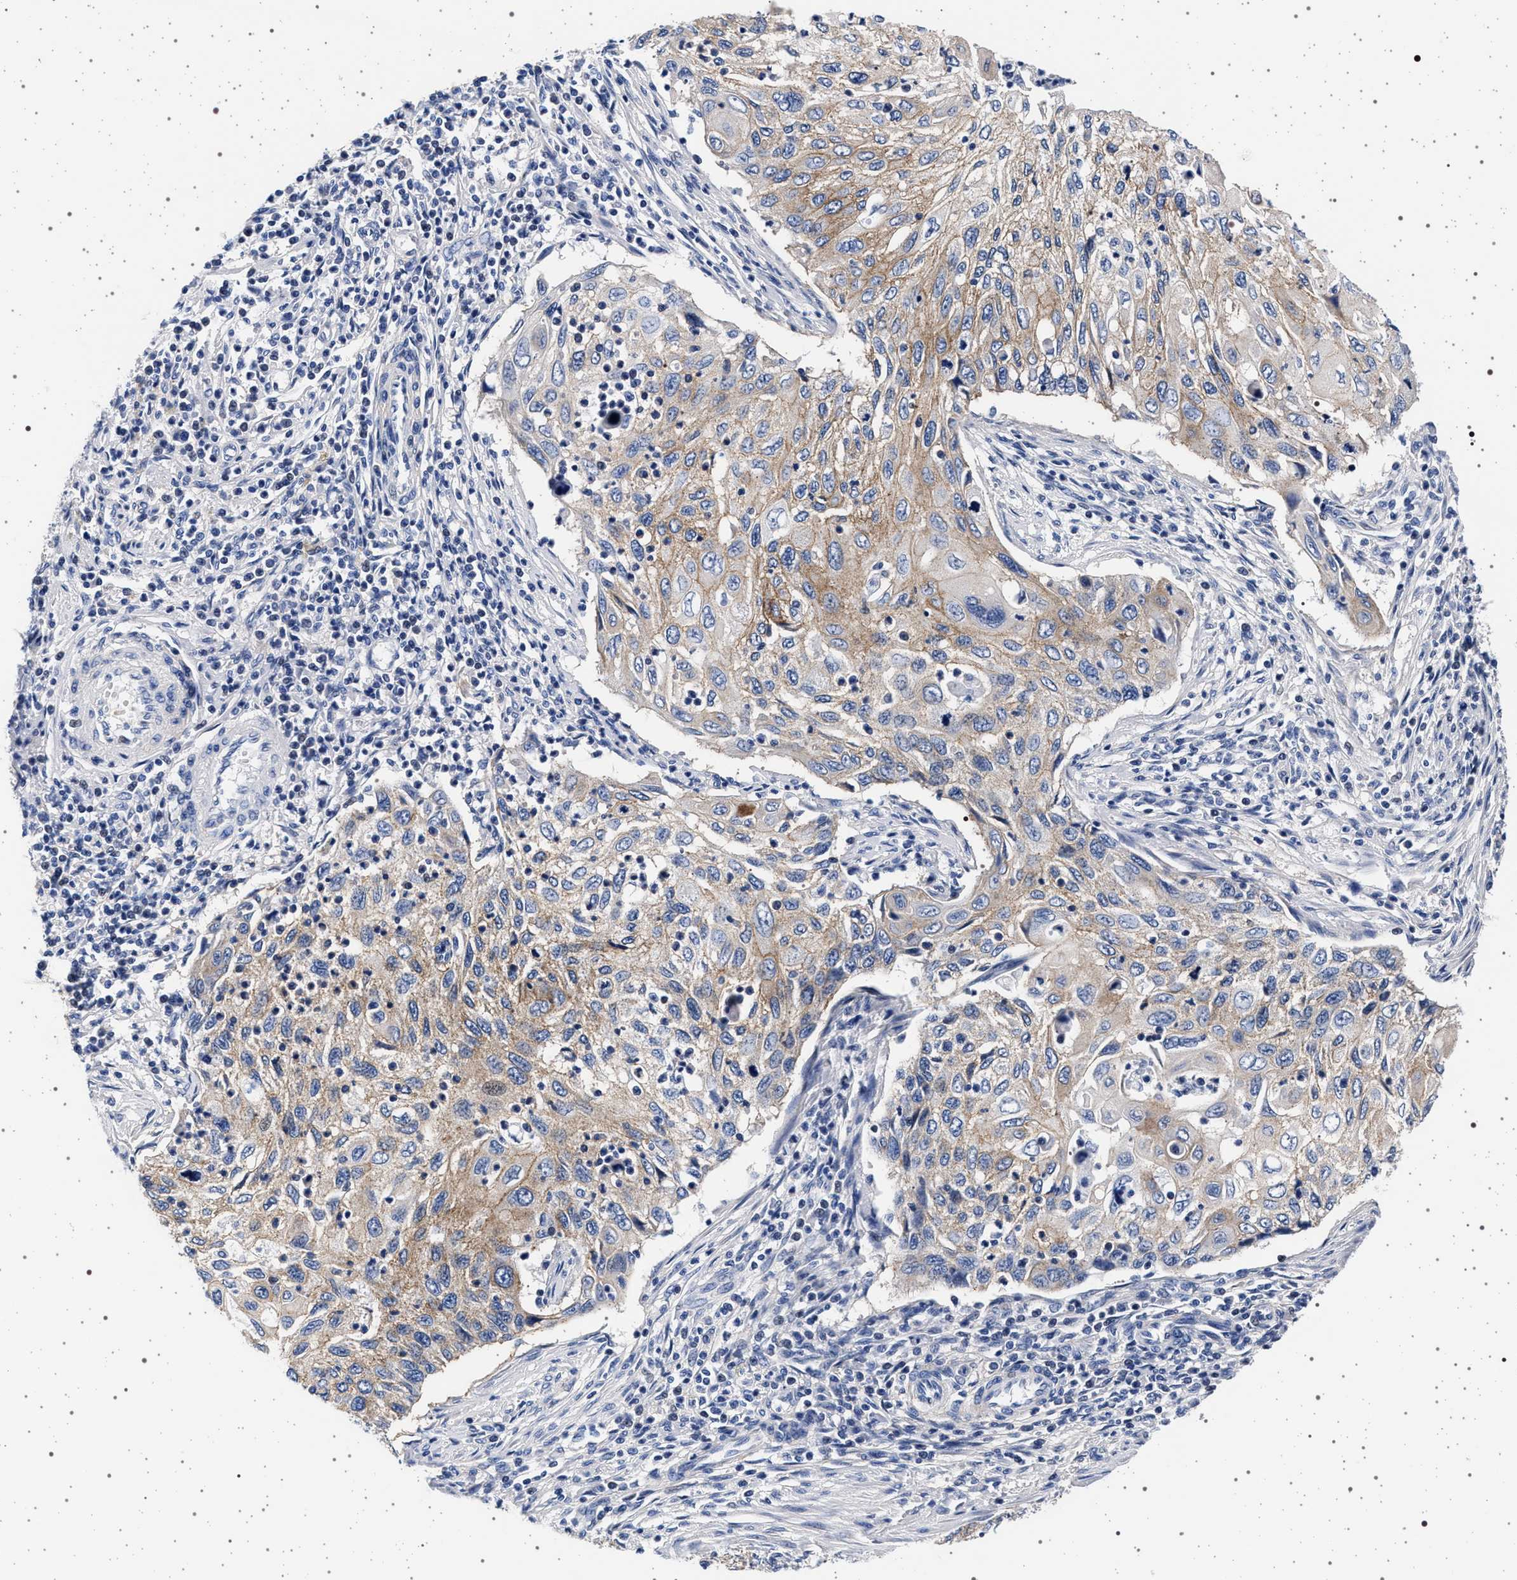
{"staining": {"intensity": "weak", "quantity": ">75%", "location": "cytoplasmic/membranous"}, "tissue": "cervical cancer", "cell_type": "Tumor cells", "image_type": "cancer", "snomed": [{"axis": "morphology", "description": "Squamous cell carcinoma, NOS"}, {"axis": "topography", "description": "Cervix"}], "caption": "Brown immunohistochemical staining in human squamous cell carcinoma (cervical) exhibits weak cytoplasmic/membranous staining in approximately >75% of tumor cells.", "gene": "SLC9A1", "patient": {"sex": "female", "age": 70}}